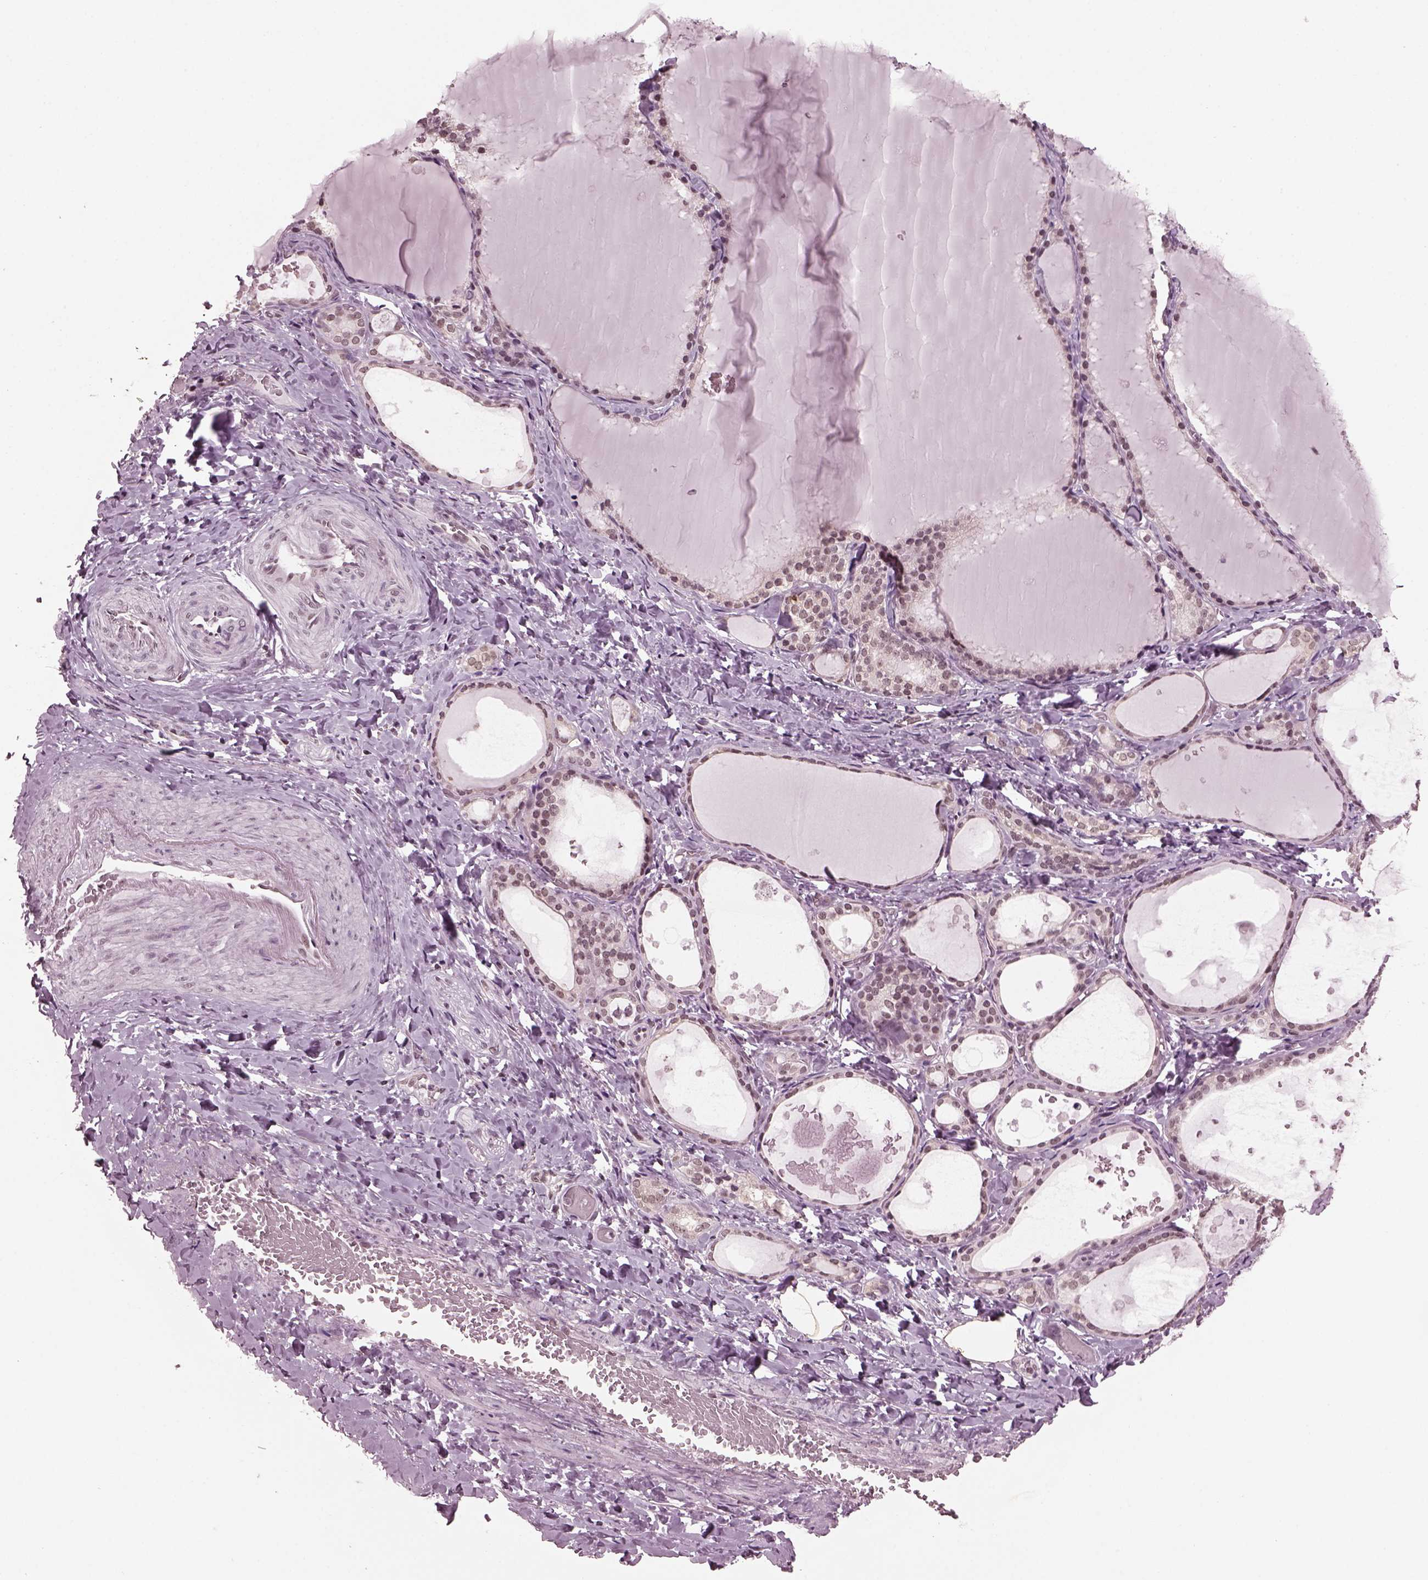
{"staining": {"intensity": "negative", "quantity": "none", "location": "none"}, "tissue": "thyroid gland", "cell_type": "Glandular cells", "image_type": "normal", "snomed": [{"axis": "morphology", "description": "Normal tissue, NOS"}, {"axis": "topography", "description": "Thyroid gland"}], "caption": "Immunohistochemistry (IHC) photomicrograph of unremarkable thyroid gland: human thyroid gland stained with DAB (3,3'-diaminobenzidine) shows no significant protein positivity in glandular cells. (DAB IHC, high magnification).", "gene": "RUVBL2", "patient": {"sex": "female", "age": 56}}